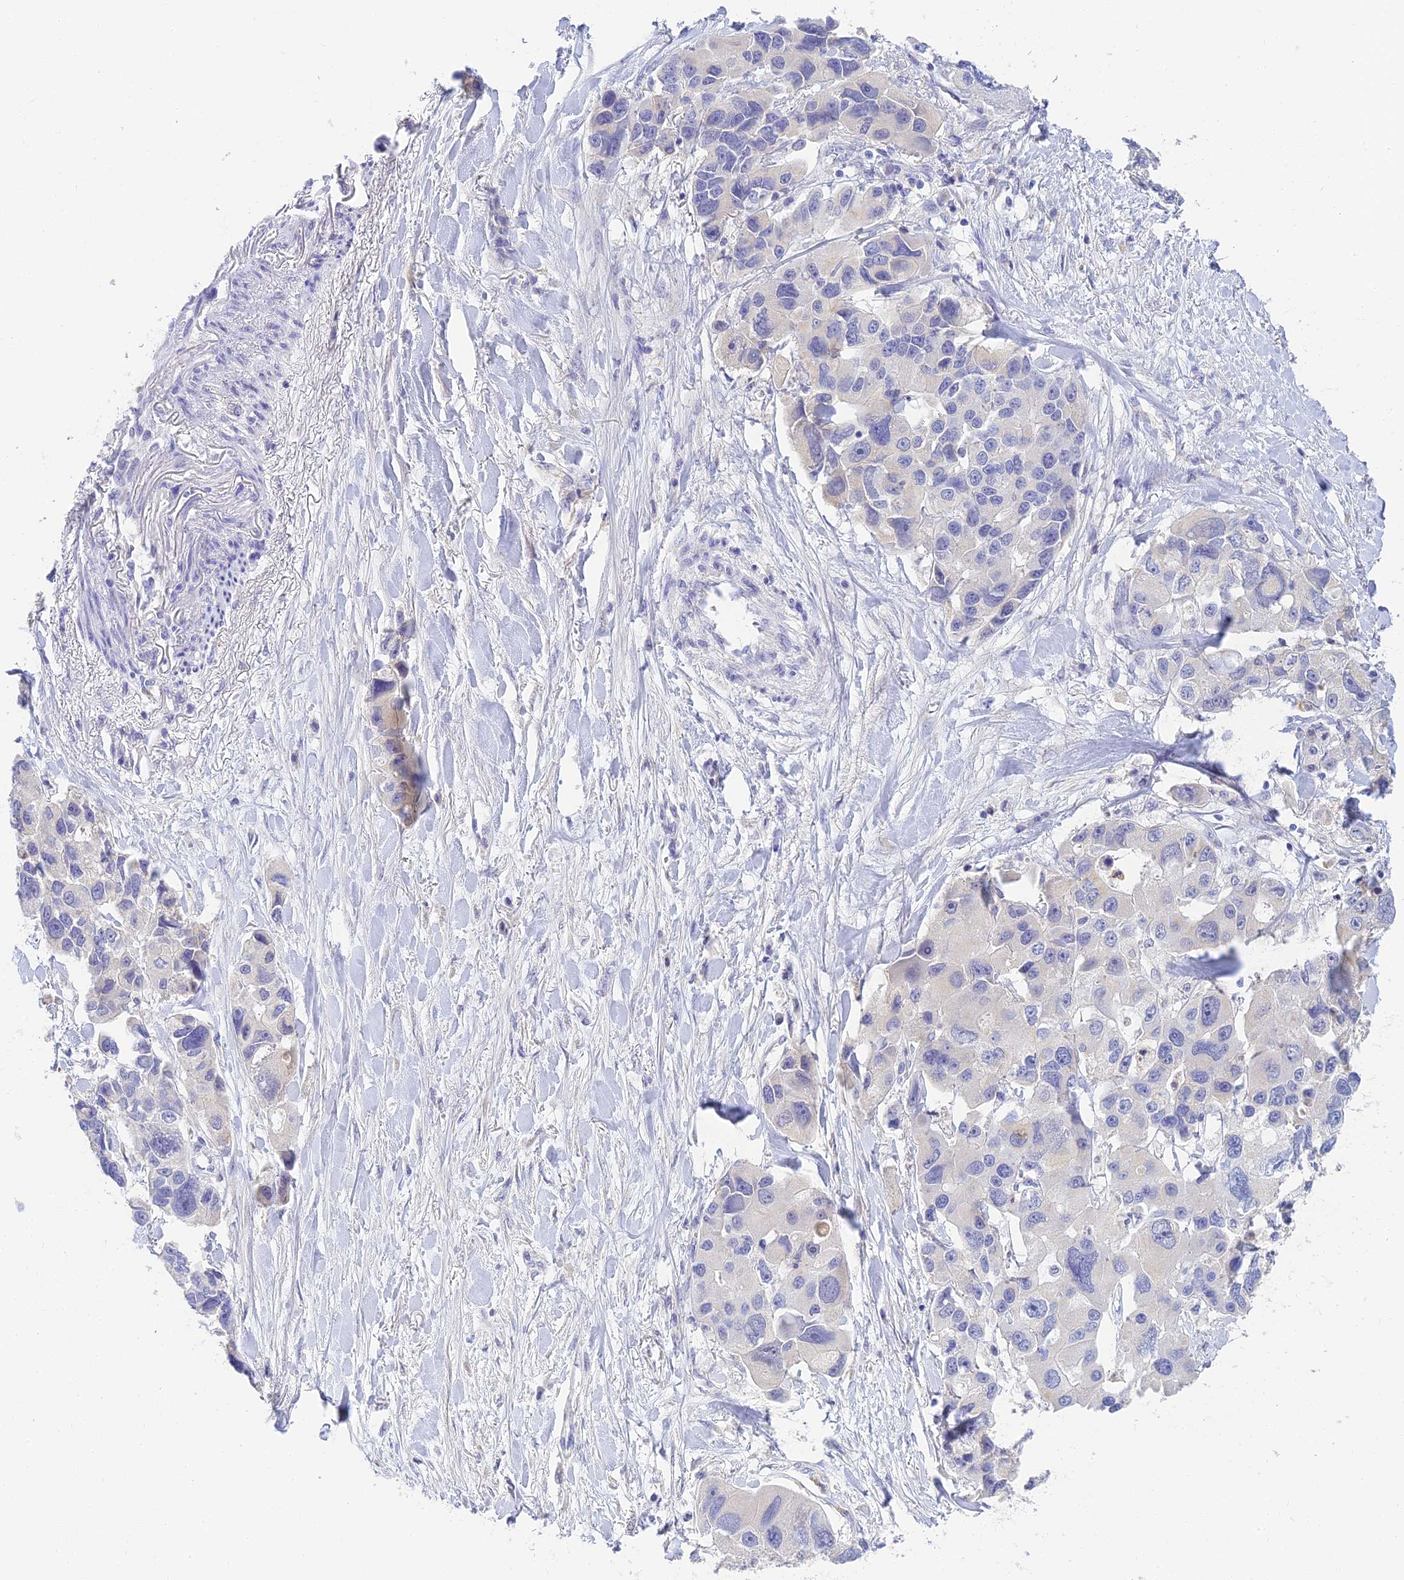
{"staining": {"intensity": "negative", "quantity": "none", "location": "none"}, "tissue": "lung cancer", "cell_type": "Tumor cells", "image_type": "cancer", "snomed": [{"axis": "morphology", "description": "Adenocarcinoma, NOS"}, {"axis": "topography", "description": "Lung"}], "caption": "There is no significant expression in tumor cells of lung cancer.", "gene": "INTS13", "patient": {"sex": "female", "age": 54}}